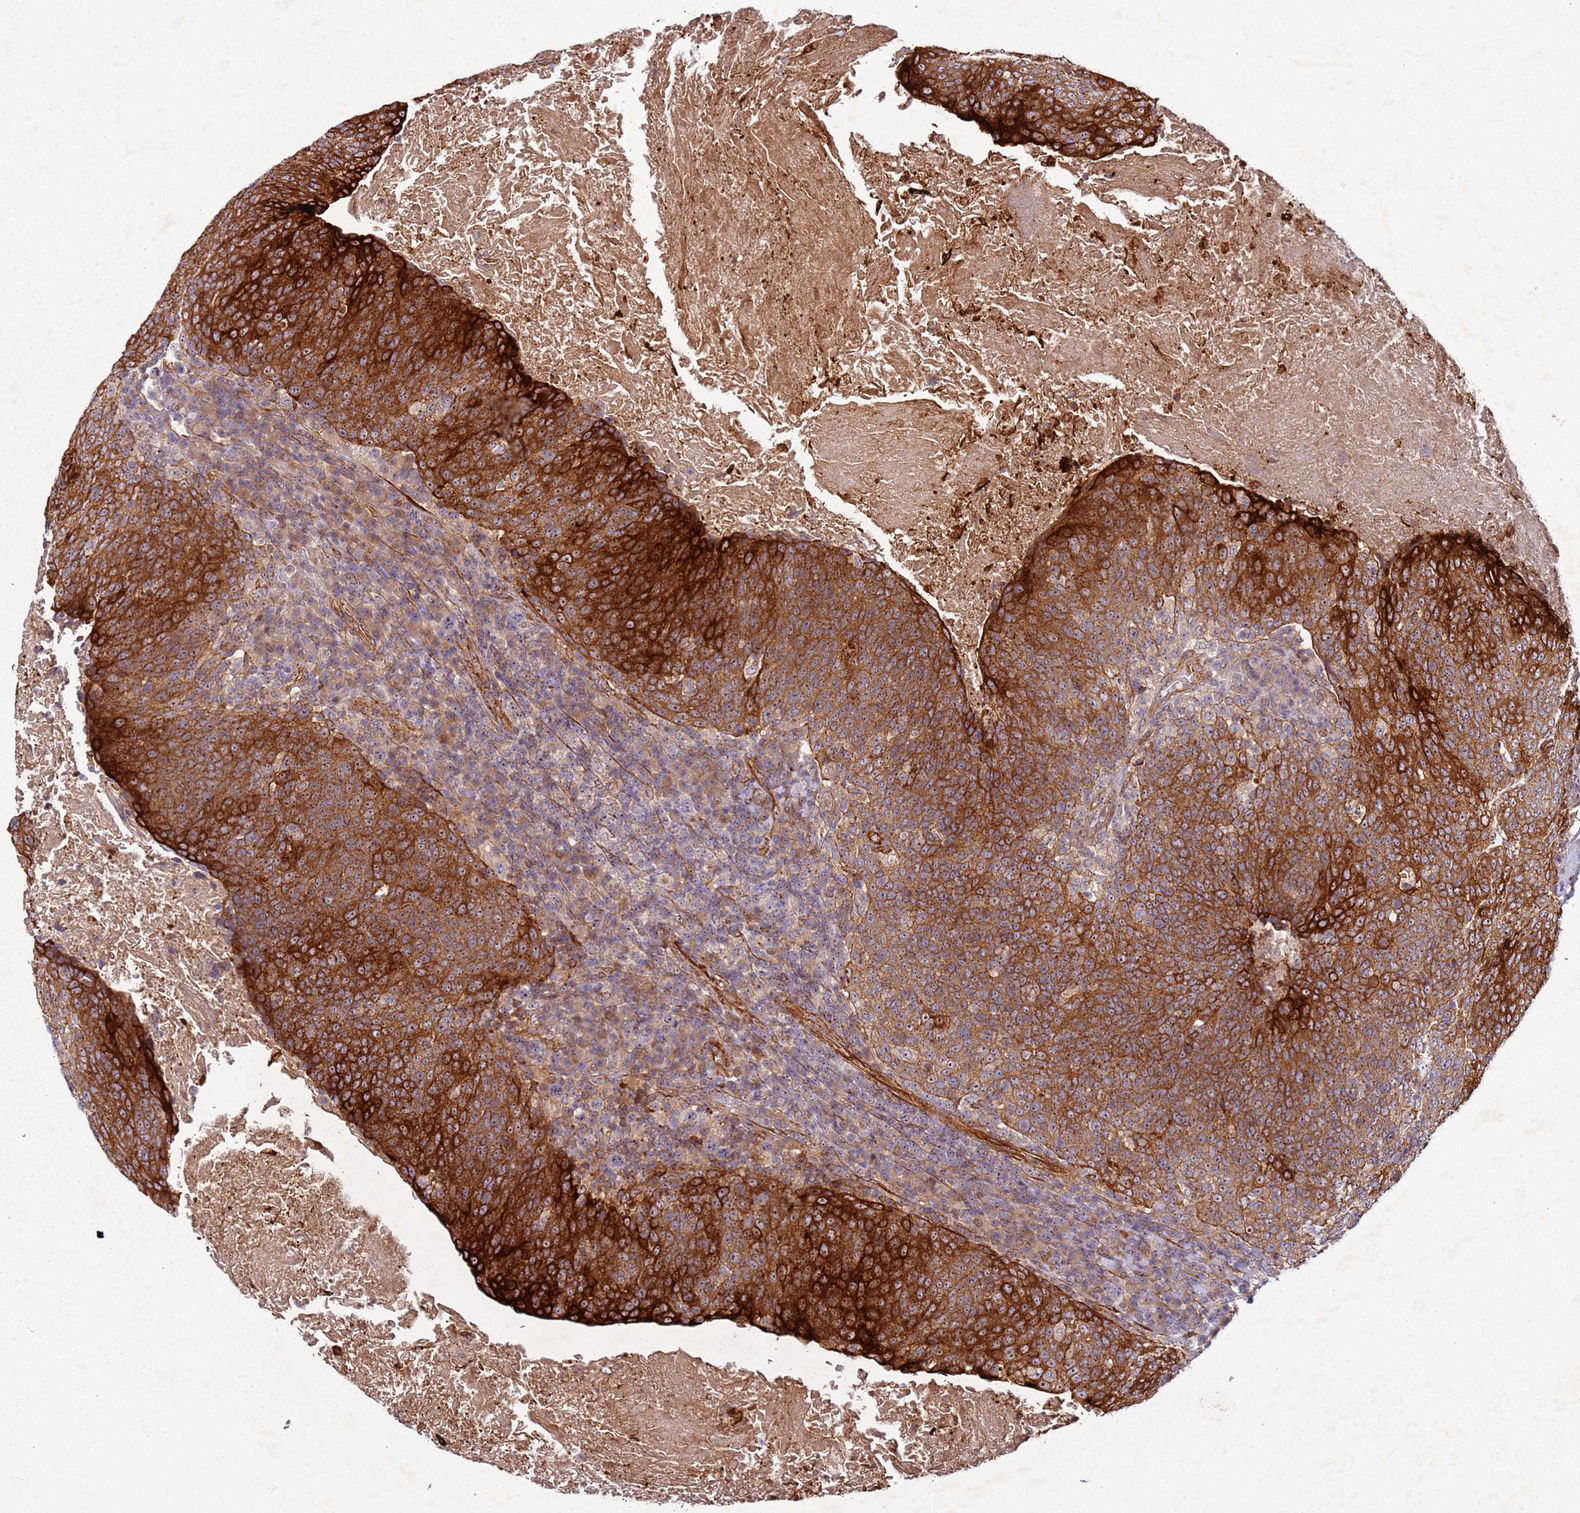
{"staining": {"intensity": "strong", "quantity": ">75%", "location": "cytoplasmic/membranous"}, "tissue": "head and neck cancer", "cell_type": "Tumor cells", "image_type": "cancer", "snomed": [{"axis": "morphology", "description": "Squamous cell carcinoma, NOS"}, {"axis": "morphology", "description": "Squamous cell carcinoma, metastatic, NOS"}, {"axis": "topography", "description": "Lymph node"}, {"axis": "topography", "description": "Head-Neck"}], "caption": "Strong cytoplasmic/membranous protein expression is seen in about >75% of tumor cells in head and neck cancer (metastatic squamous cell carcinoma).", "gene": "C2CD4B", "patient": {"sex": "male", "age": 62}}